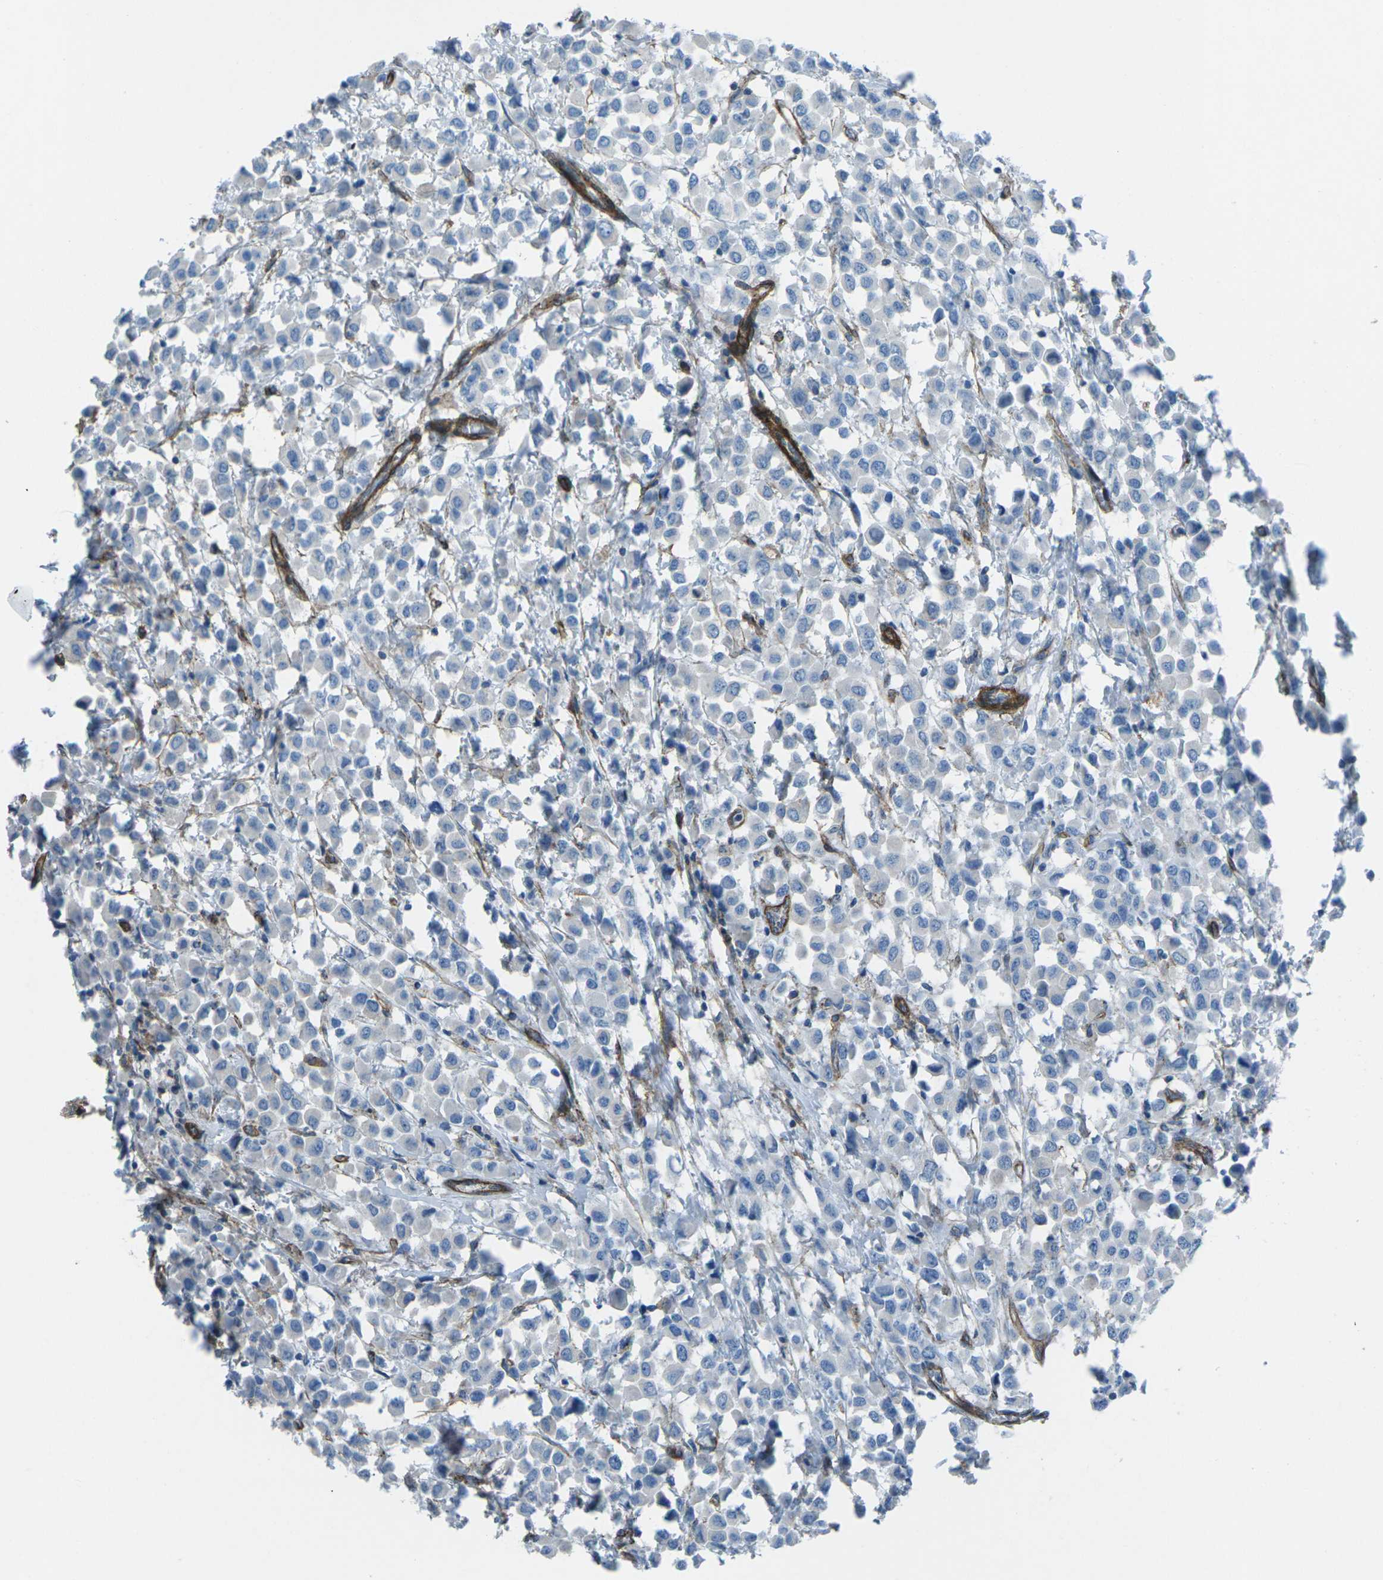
{"staining": {"intensity": "negative", "quantity": "none", "location": "none"}, "tissue": "breast cancer", "cell_type": "Tumor cells", "image_type": "cancer", "snomed": [{"axis": "morphology", "description": "Duct carcinoma"}, {"axis": "topography", "description": "Breast"}], "caption": "Image shows no protein expression in tumor cells of intraductal carcinoma (breast) tissue.", "gene": "UTRN", "patient": {"sex": "female", "age": 61}}